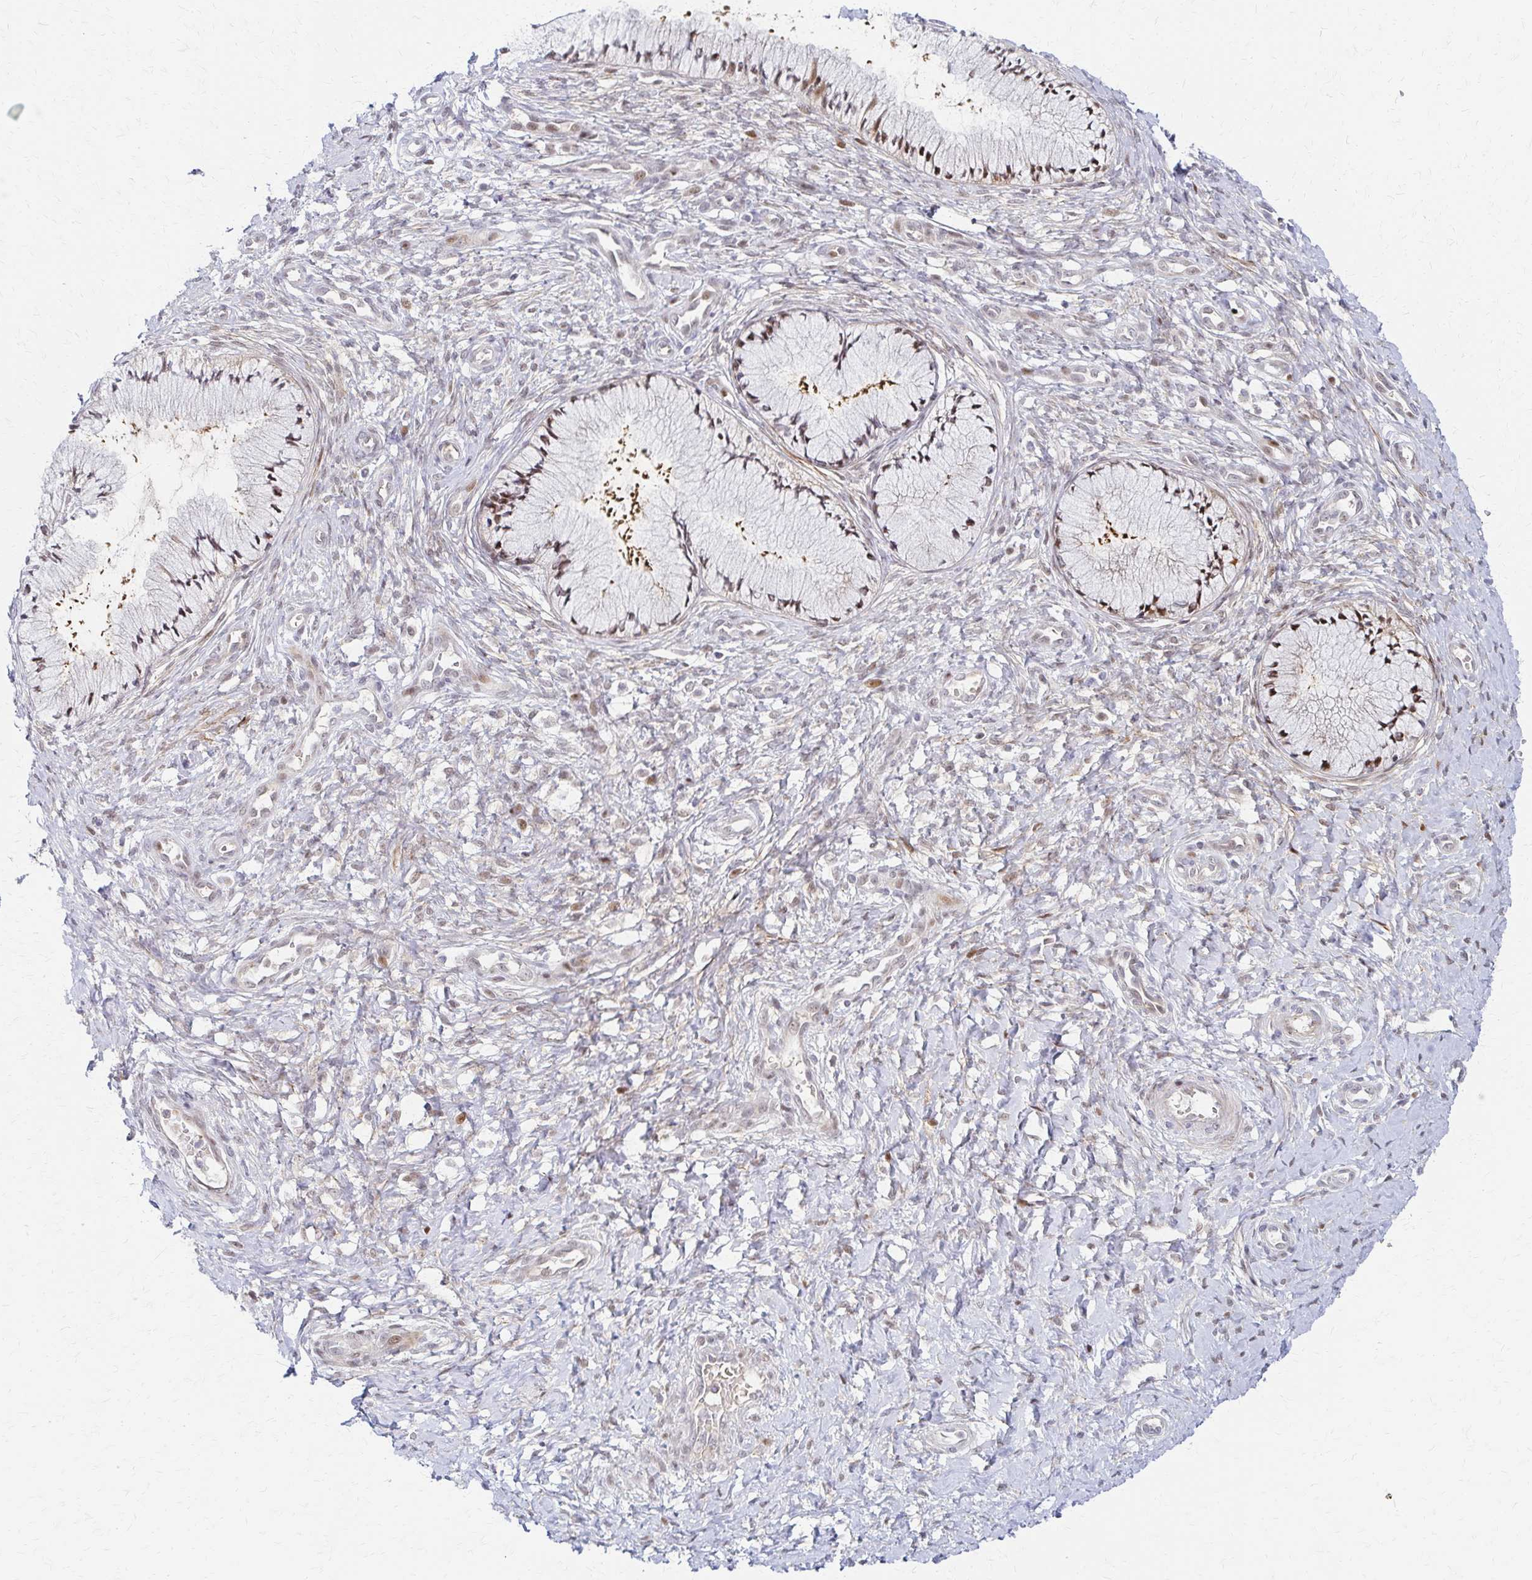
{"staining": {"intensity": "moderate", "quantity": ">75%", "location": "cytoplasmic/membranous,nuclear"}, "tissue": "cervix", "cell_type": "Glandular cells", "image_type": "normal", "snomed": [{"axis": "morphology", "description": "Normal tissue, NOS"}, {"axis": "topography", "description": "Cervix"}], "caption": "Immunohistochemistry of benign cervix shows medium levels of moderate cytoplasmic/membranous,nuclear staining in approximately >75% of glandular cells.", "gene": "PSMD7", "patient": {"sex": "female", "age": 37}}